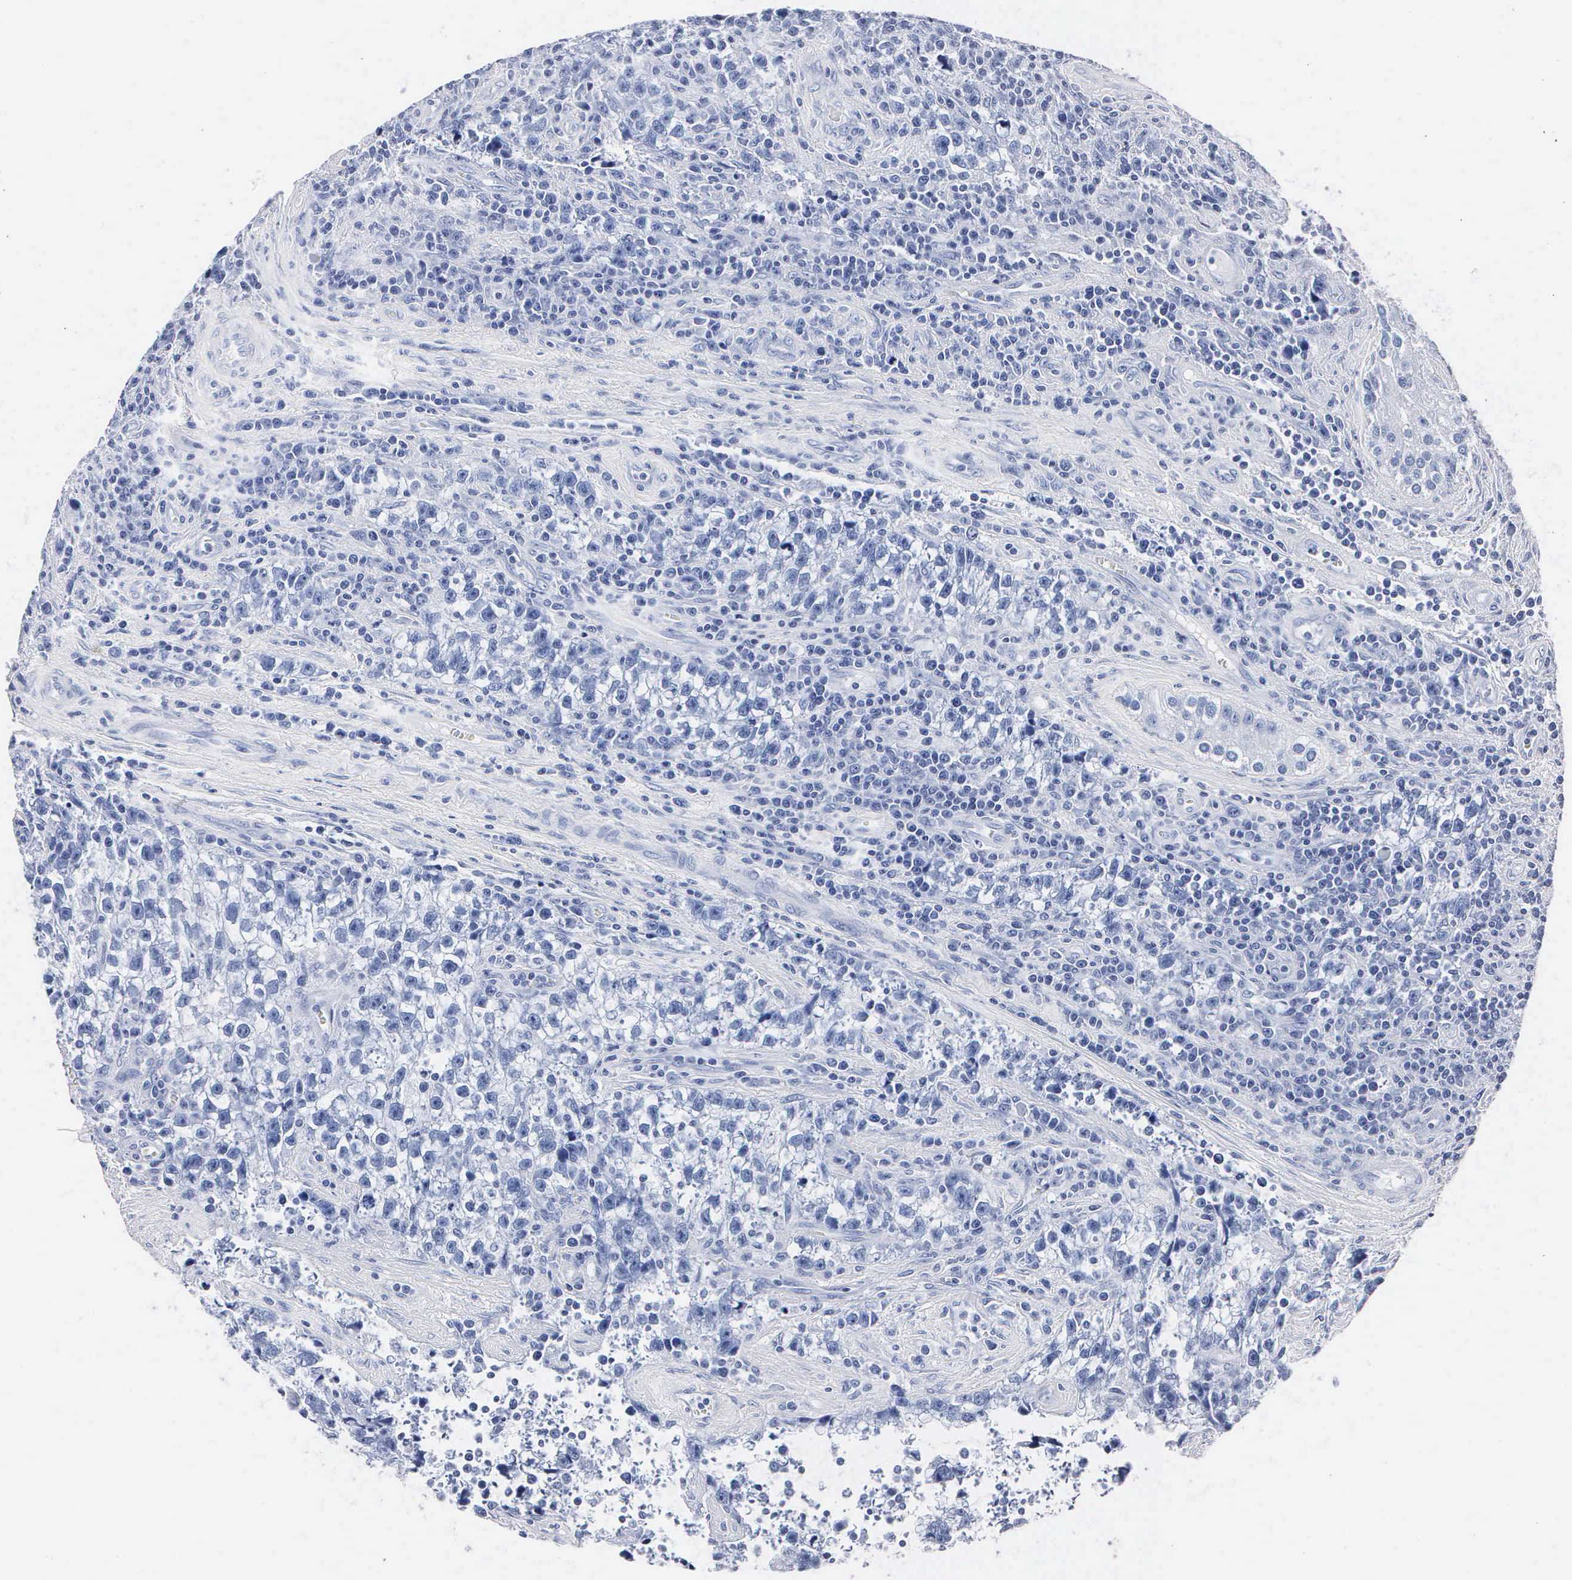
{"staining": {"intensity": "negative", "quantity": "none", "location": "none"}, "tissue": "testis cancer", "cell_type": "Tumor cells", "image_type": "cancer", "snomed": [{"axis": "morphology", "description": "Seminoma, NOS"}, {"axis": "topography", "description": "Testis"}], "caption": "A histopathology image of seminoma (testis) stained for a protein reveals no brown staining in tumor cells. The staining was performed using DAB (3,3'-diaminobenzidine) to visualize the protein expression in brown, while the nuclei were stained in blue with hematoxylin (Magnification: 20x).", "gene": "MB", "patient": {"sex": "male", "age": 38}}